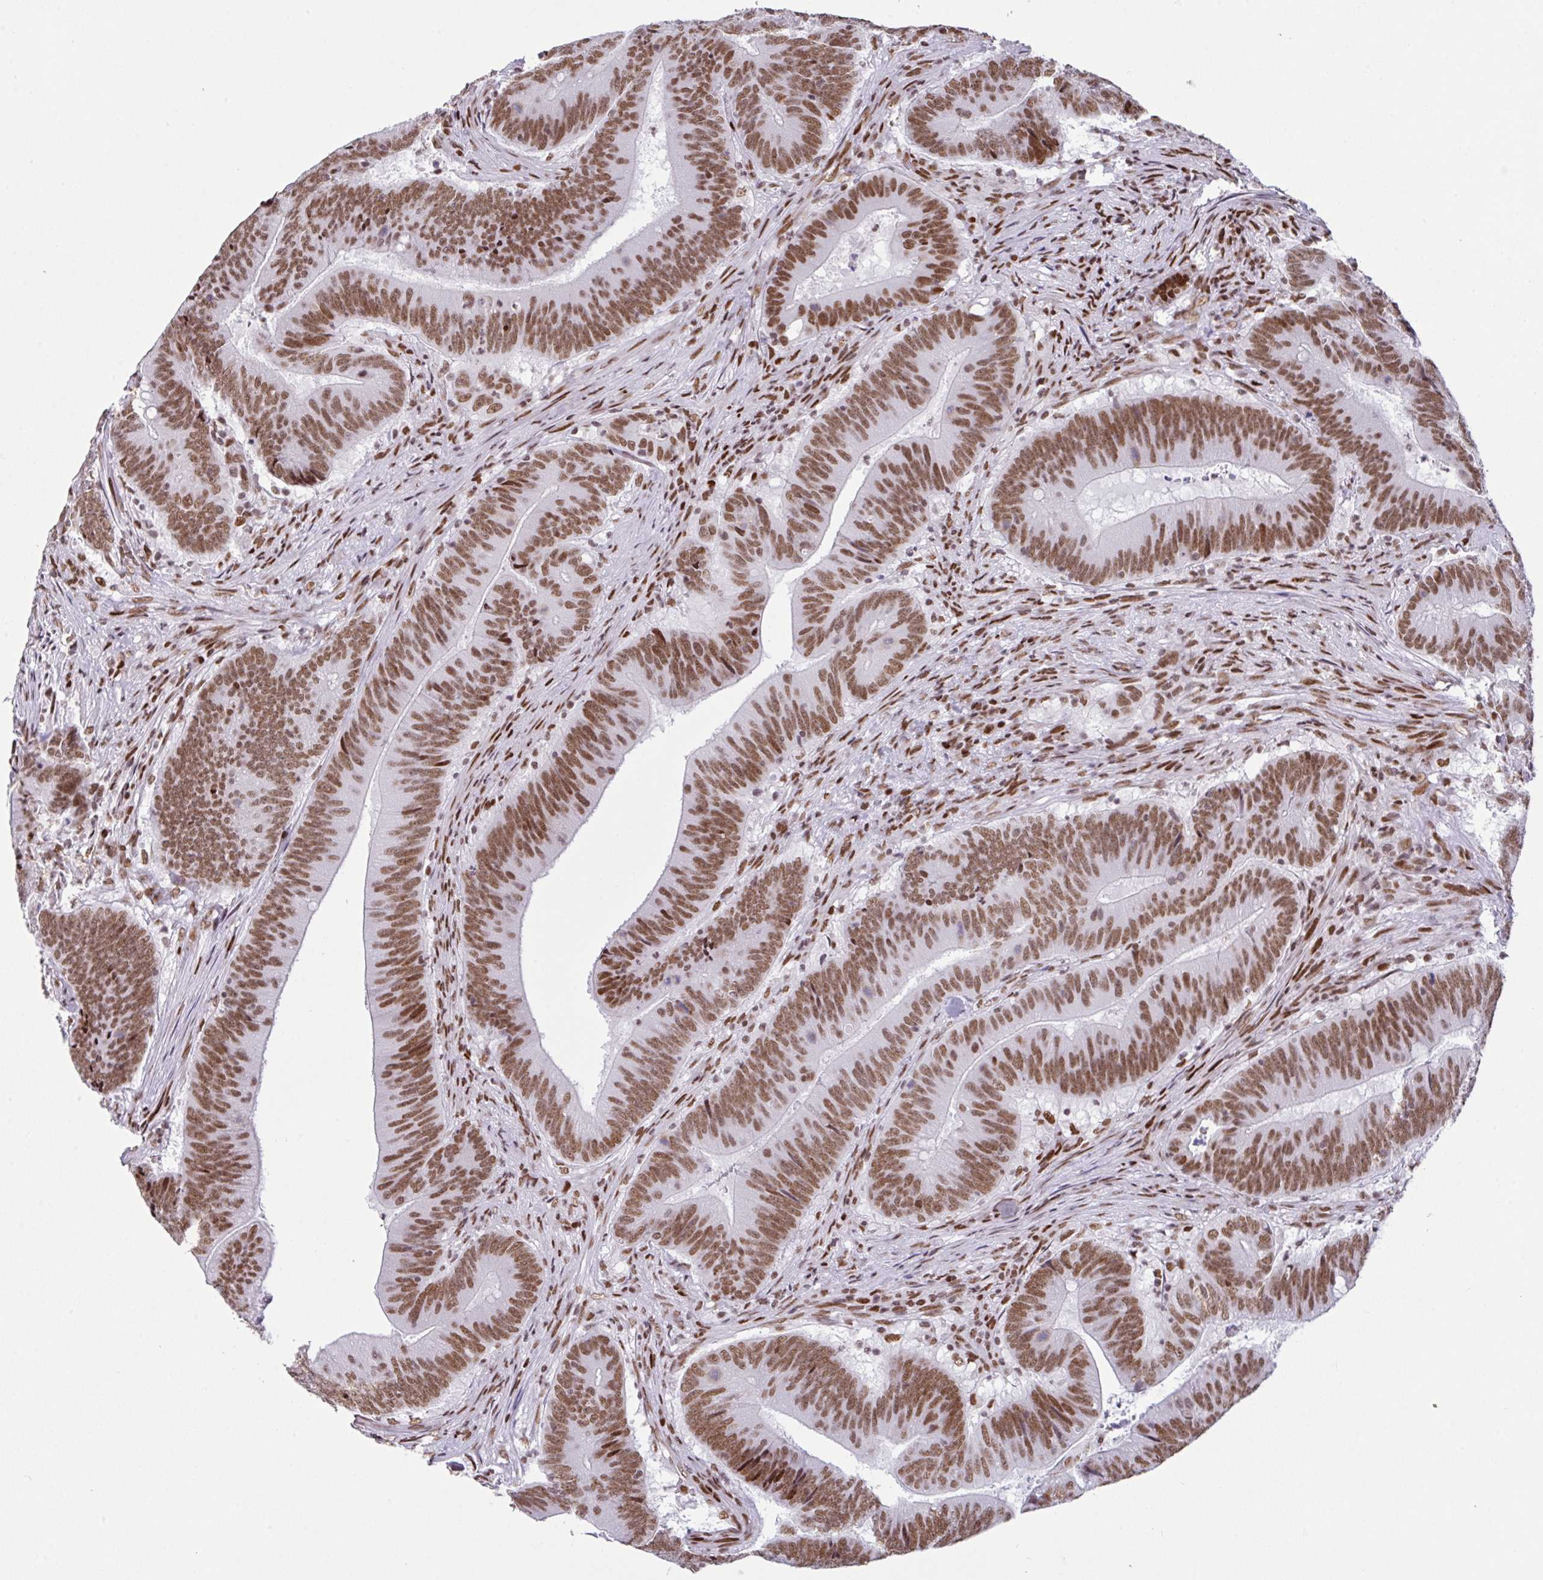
{"staining": {"intensity": "moderate", "quantity": ">75%", "location": "nuclear"}, "tissue": "colorectal cancer", "cell_type": "Tumor cells", "image_type": "cancer", "snomed": [{"axis": "morphology", "description": "Adenocarcinoma, NOS"}, {"axis": "topography", "description": "Colon"}], "caption": "Colorectal adenocarcinoma tissue displays moderate nuclear positivity in approximately >75% of tumor cells", "gene": "CLP1", "patient": {"sex": "female", "age": 87}}